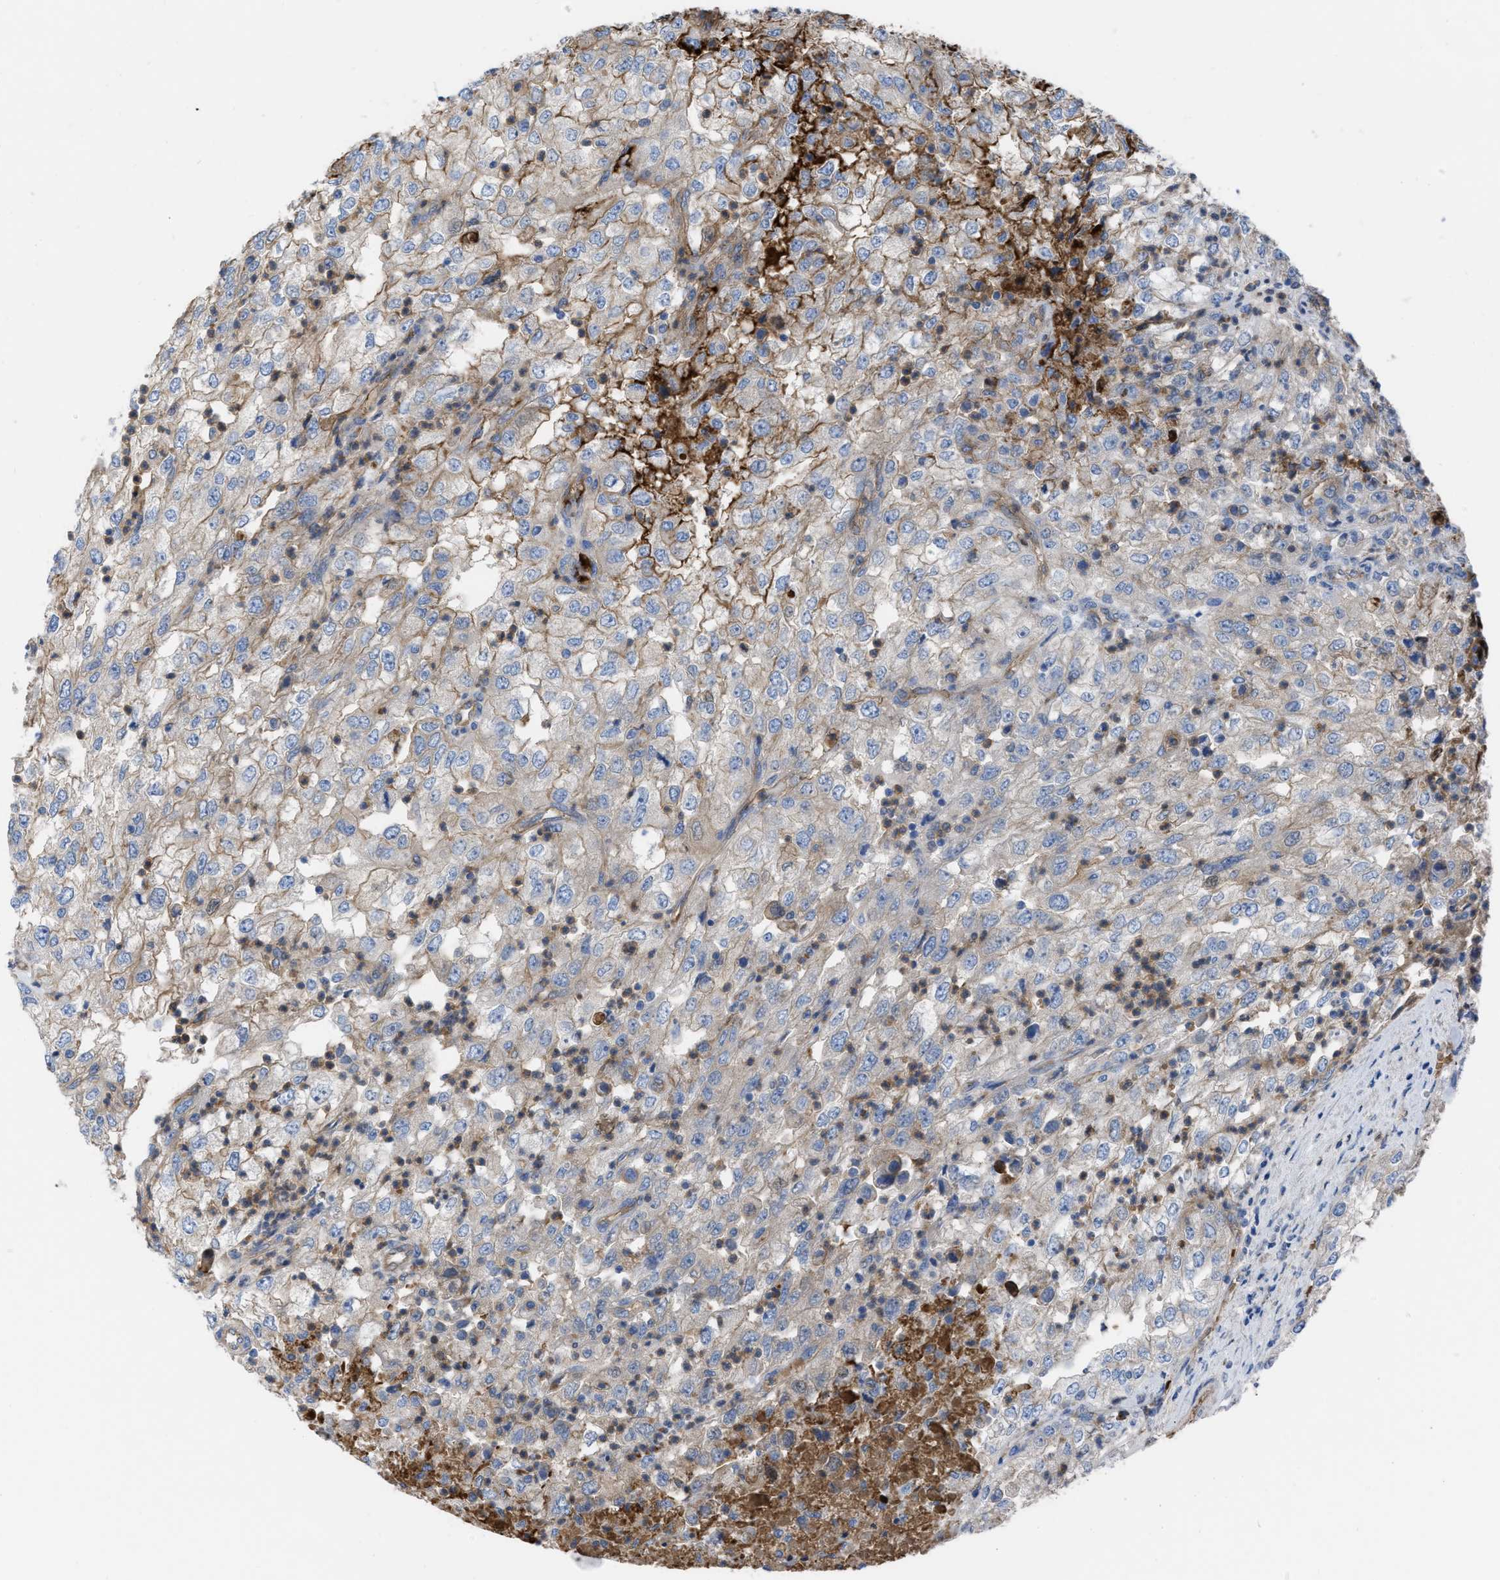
{"staining": {"intensity": "weak", "quantity": "25%-75%", "location": "cytoplasmic/membranous"}, "tissue": "renal cancer", "cell_type": "Tumor cells", "image_type": "cancer", "snomed": [{"axis": "morphology", "description": "Adenocarcinoma, NOS"}, {"axis": "topography", "description": "Kidney"}], "caption": "Renal adenocarcinoma stained with a brown dye exhibits weak cytoplasmic/membranous positive positivity in approximately 25%-75% of tumor cells.", "gene": "TRIOBP", "patient": {"sex": "female", "age": 54}}